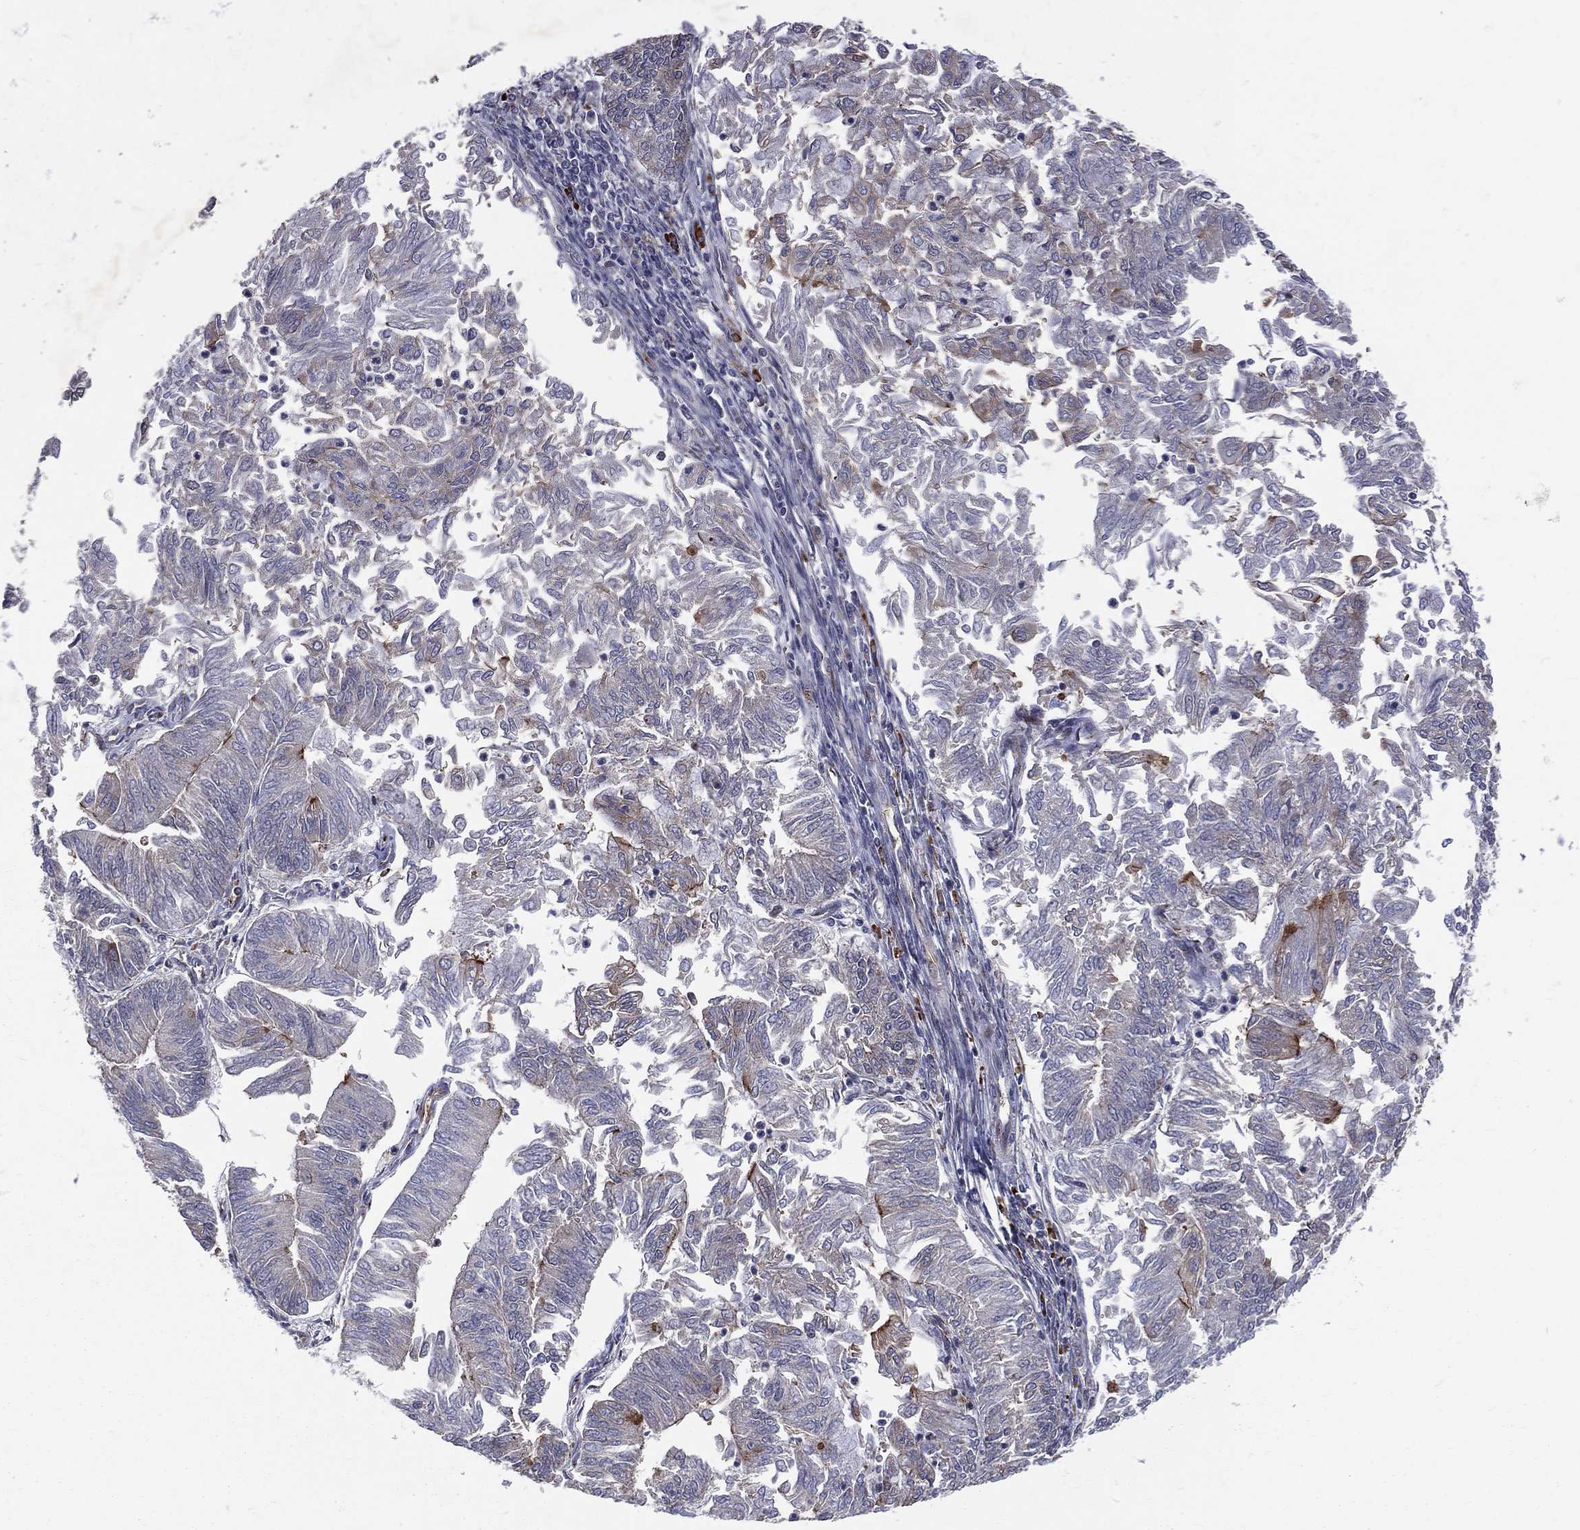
{"staining": {"intensity": "strong", "quantity": "<25%", "location": "cytoplasmic/membranous"}, "tissue": "endometrial cancer", "cell_type": "Tumor cells", "image_type": "cancer", "snomed": [{"axis": "morphology", "description": "Adenocarcinoma, NOS"}, {"axis": "topography", "description": "Endometrium"}], "caption": "Adenocarcinoma (endometrial) stained with immunohistochemistry (IHC) shows strong cytoplasmic/membranous staining in approximately <25% of tumor cells. (DAB IHC, brown staining for protein, blue staining for nuclei).", "gene": "VHL", "patient": {"sex": "female", "age": 59}}